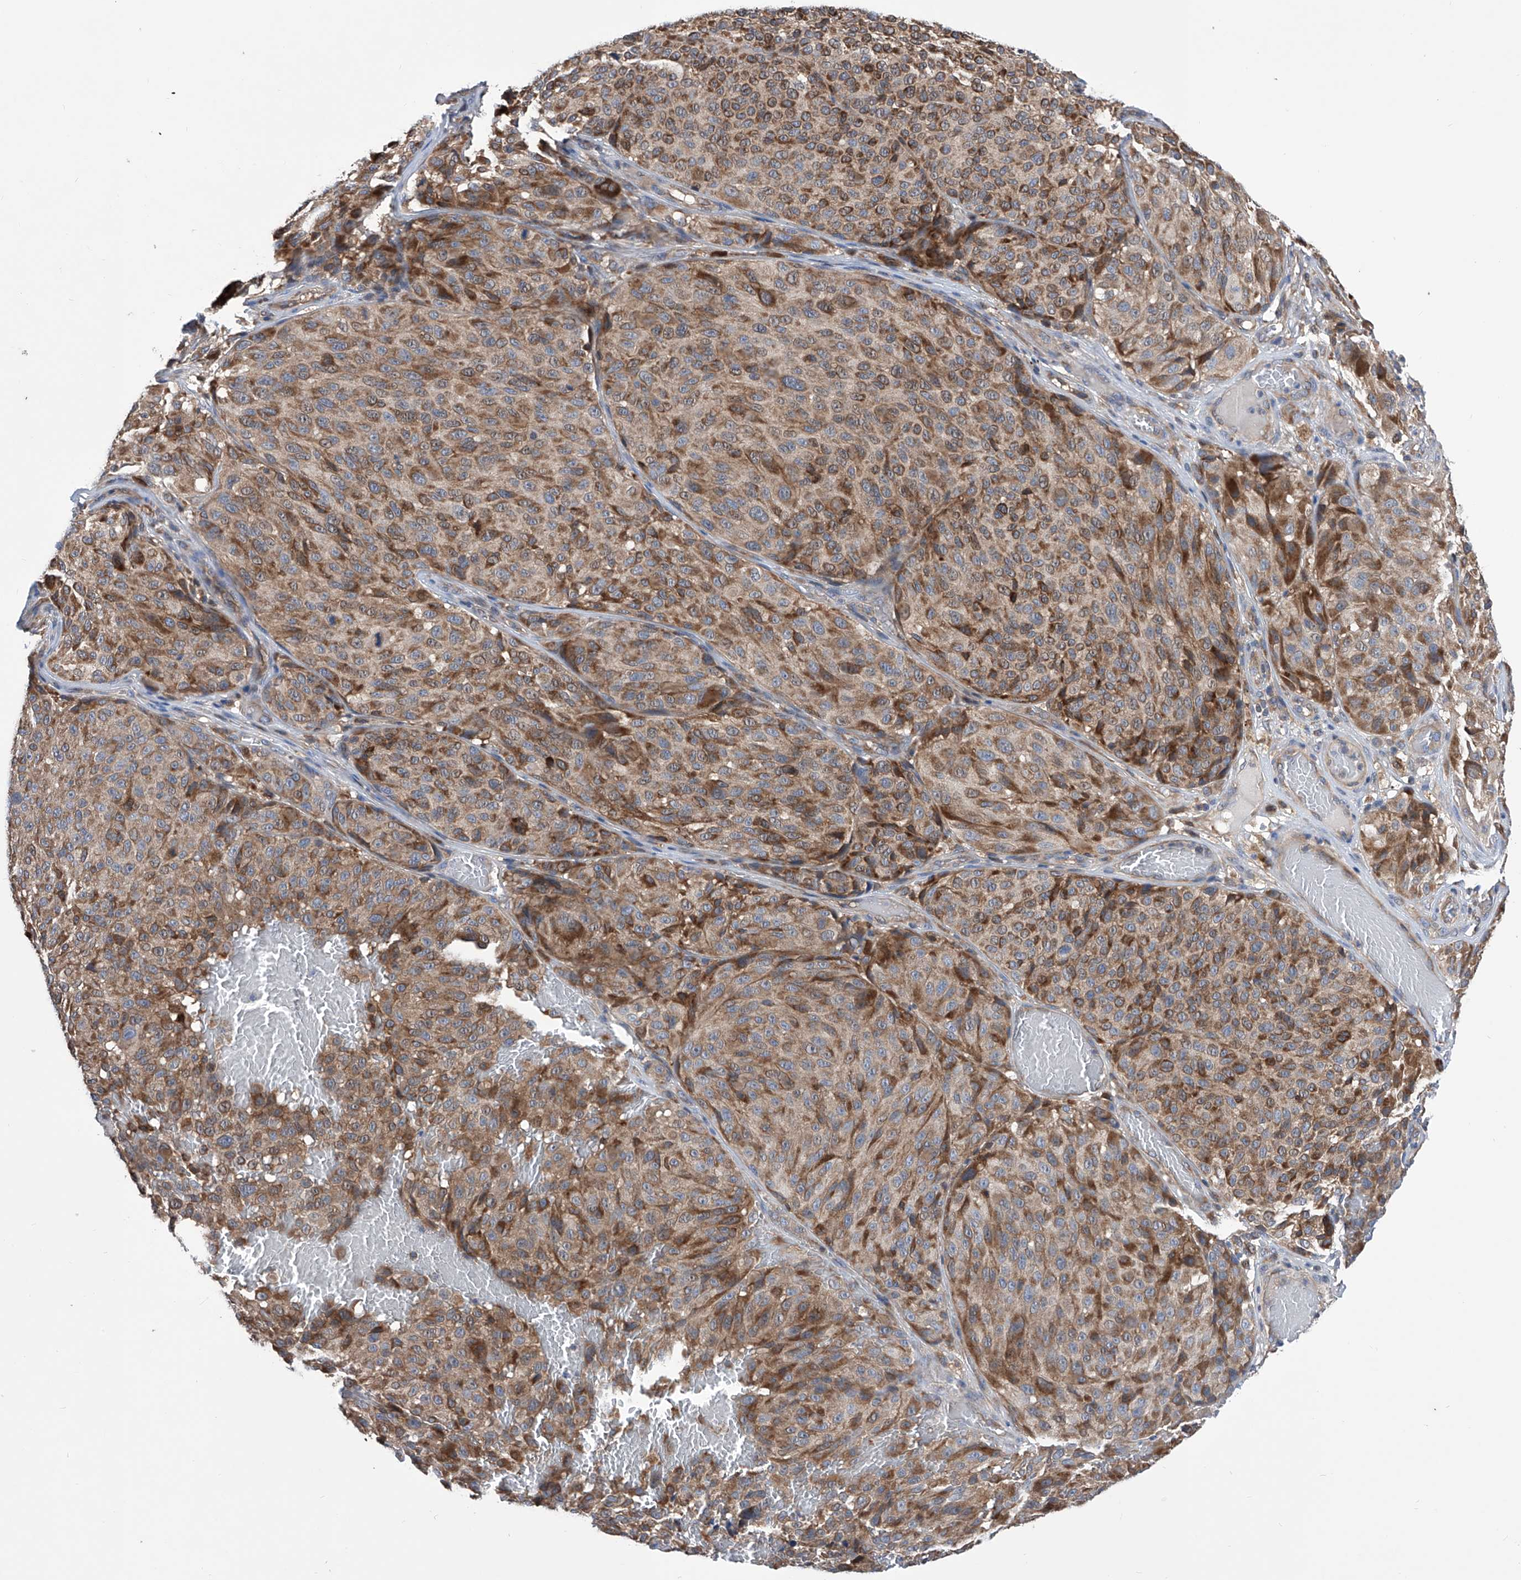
{"staining": {"intensity": "moderate", "quantity": "25%-75%", "location": "cytoplasmic/membranous"}, "tissue": "melanoma", "cell_type": "Tumor cells", "image_type": "cancer", "snomed": [{"axis": "morphology", "description": "Malignant melanoma, NOS"}, {"axis": "topography", "description": "Skin"}], "caption": "Melanoma stained for a protein (brown) displays moderate cytoplasmic/membranous positive staining in about 25%-75% of tumor cells.", "gene": "SPATA20", "patient": {"sex": "male", "age": 83}}